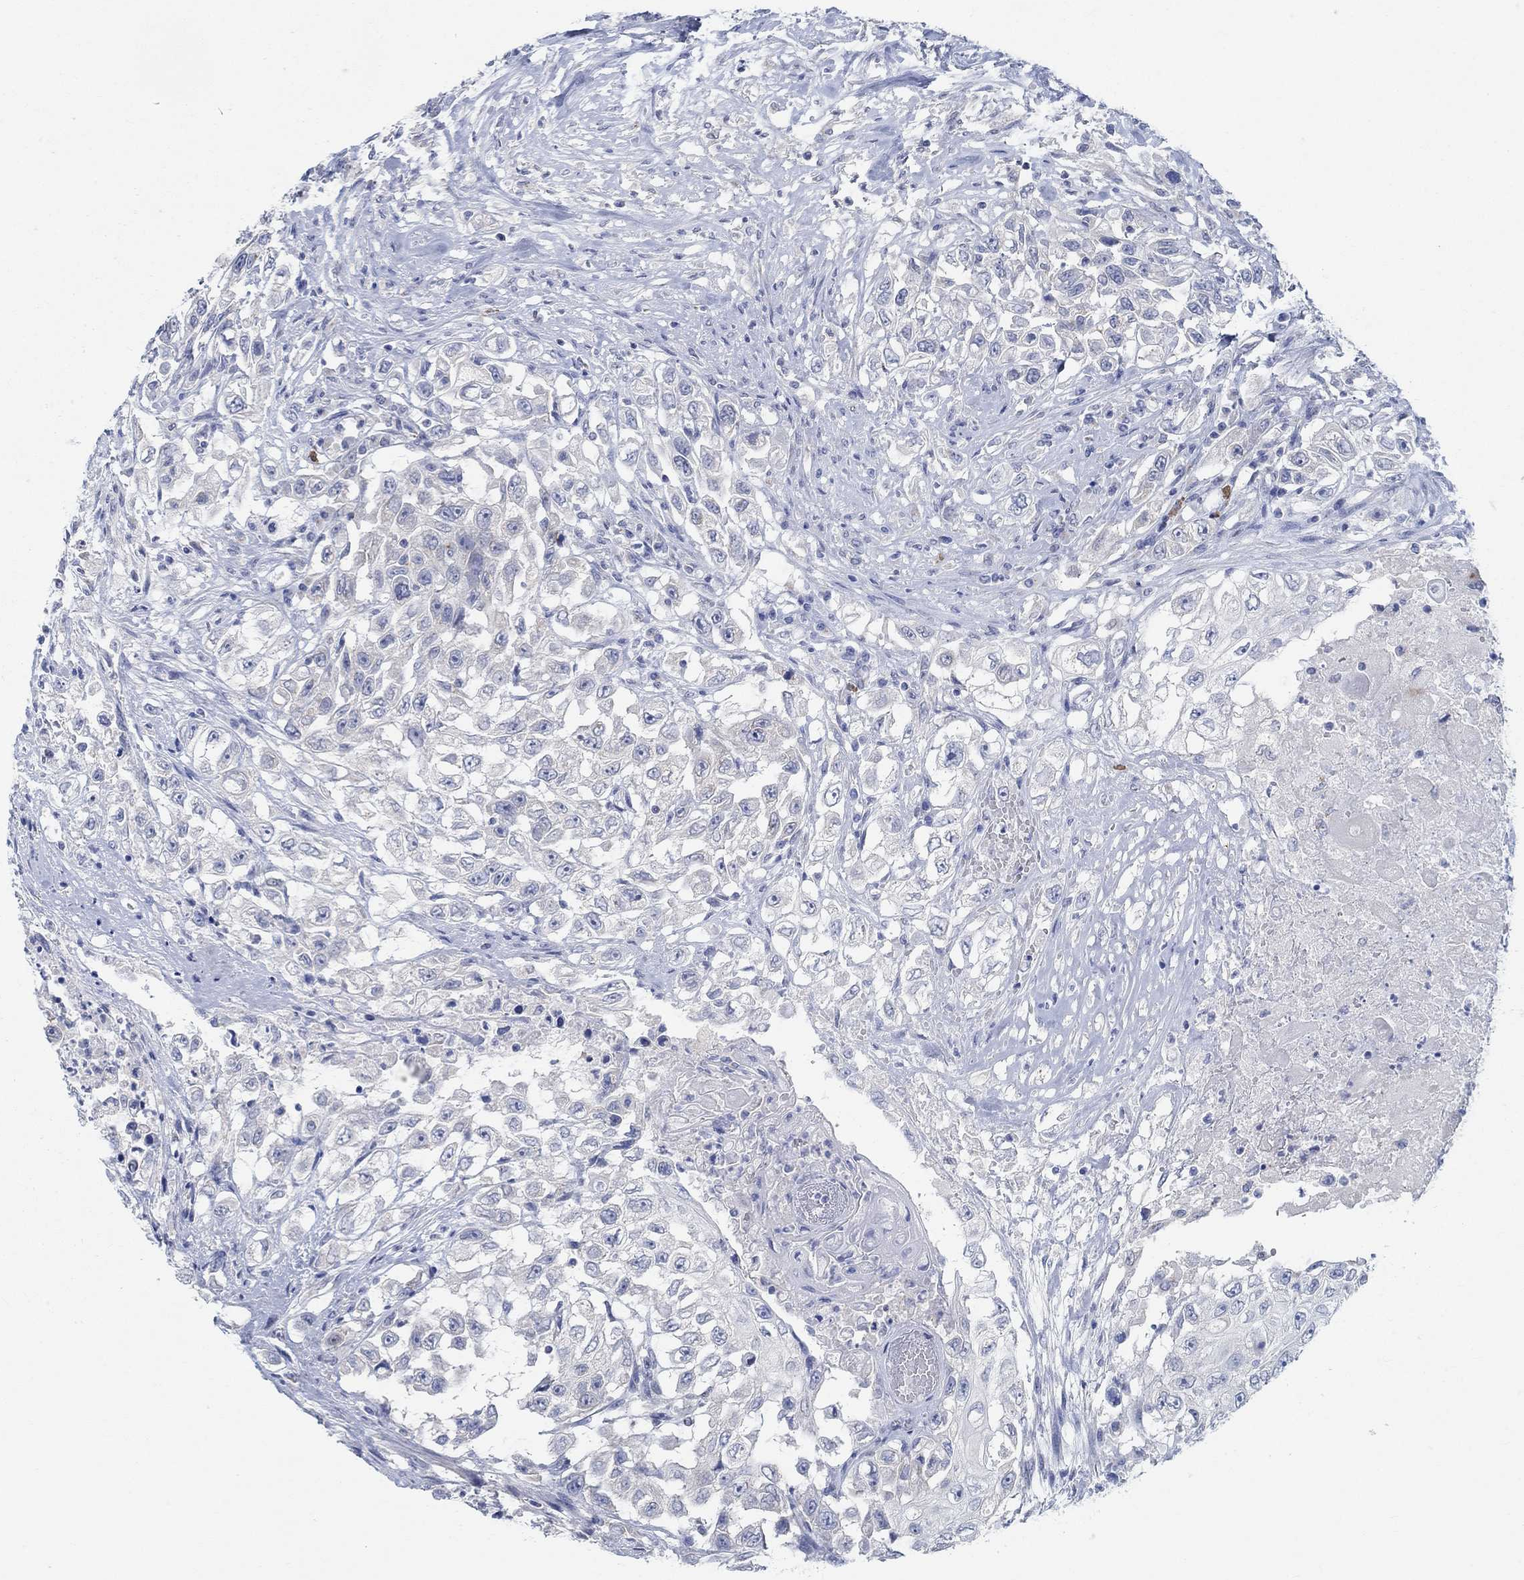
{"staining": {"intensity": "negative", "quantity": "none", "location": "none"}, "tissue": "urothelial cancer", "cell_type": "Tumor cells", "image_type": "cancer", "snomed": [{"axis": "morphology", "description": "Urothelial carcinoma, High grade"}, {"axis": "topography", "description": "Urinary bladder"}], "caption": "Immunohistochemical staining of urothelial carcinoma (high-grade) reveals no significant positivity in tumor cells.", "gene": "TEKT4", "patient": {"sex": "female", "age": 56}}